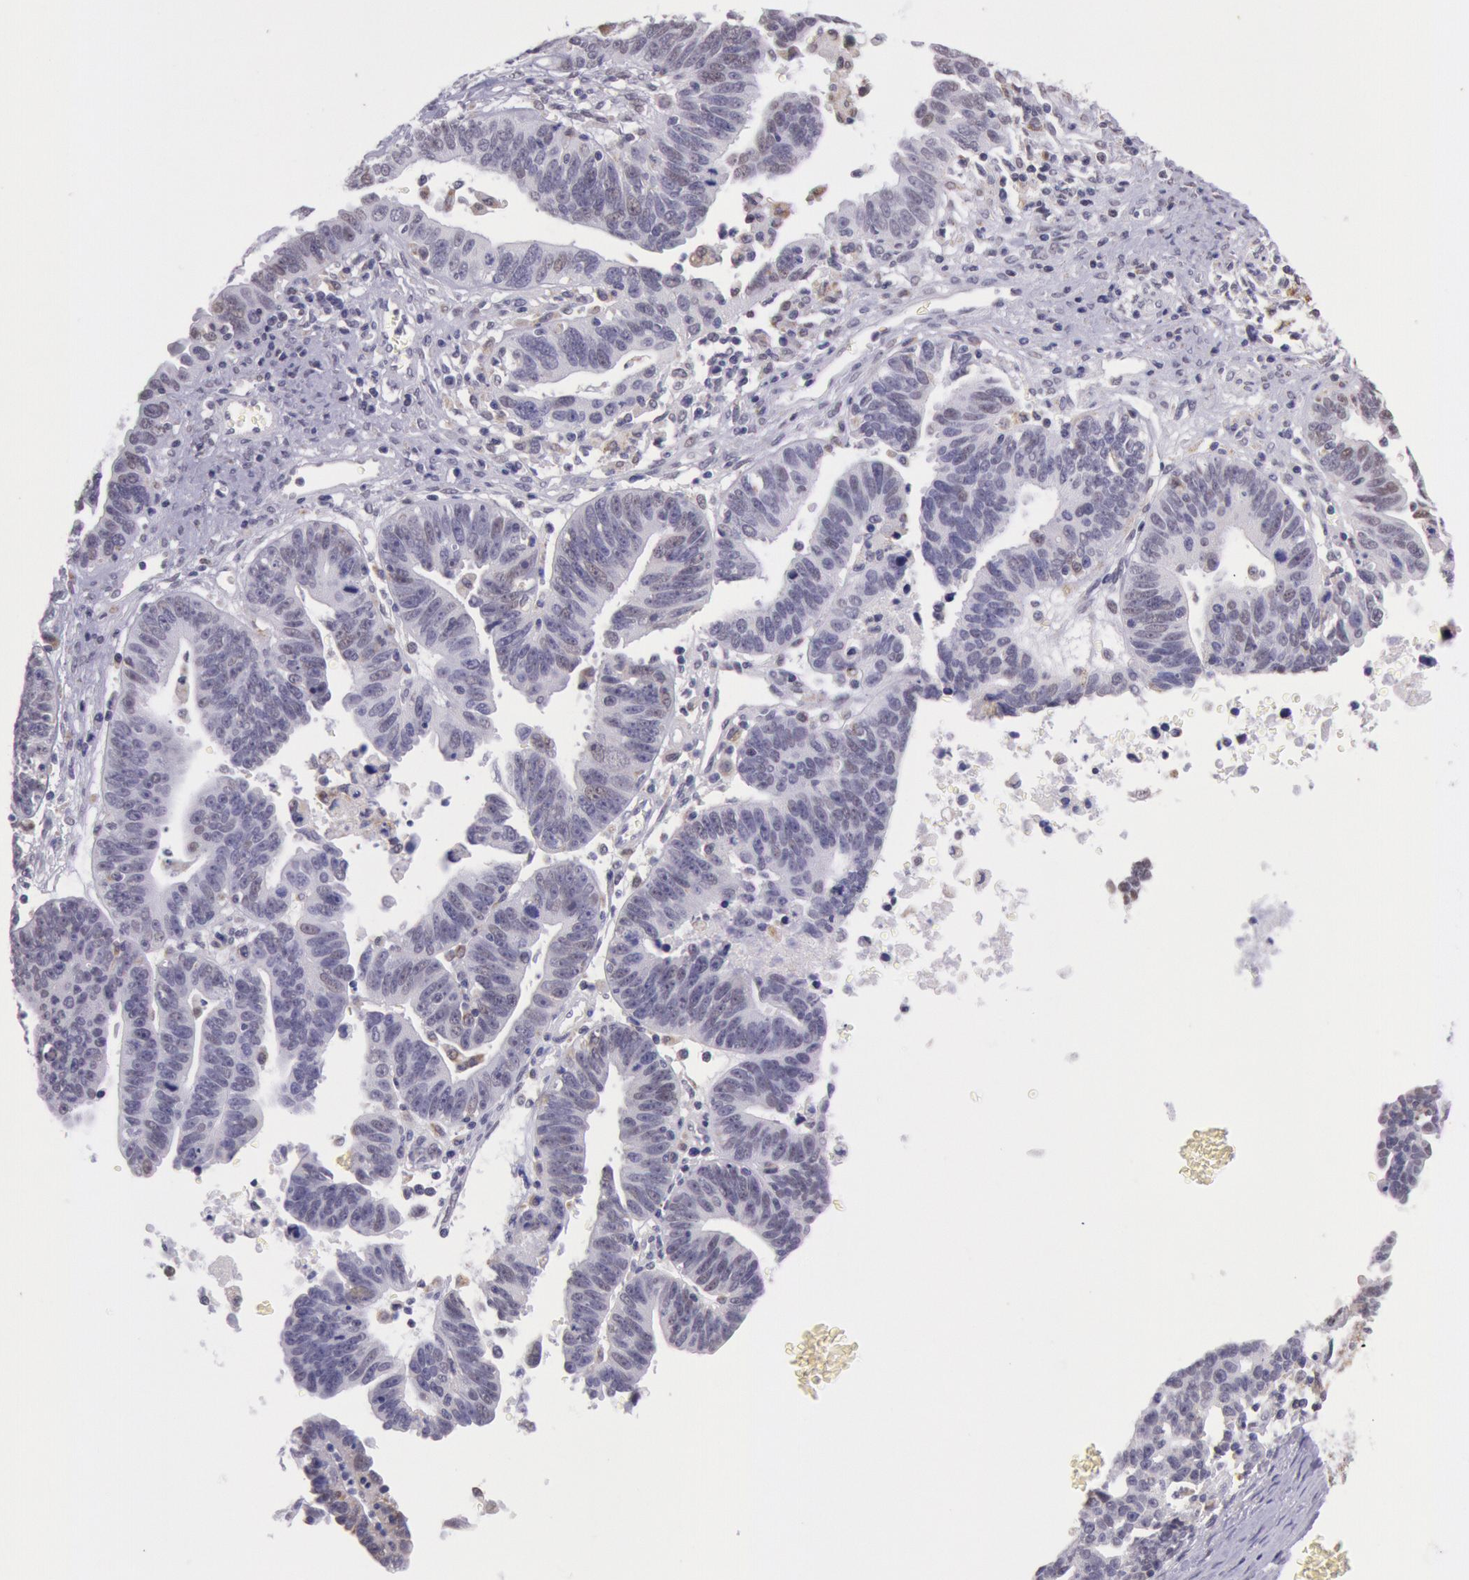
{"staining": {"intensity": "weak", "quantity": "<25%", "location": "cytoplasmic/membranous"}, "tissue": "ovarian cancer", "cell_type": "Tumor cells", "image_type": "cancer", "snomed": [{"axis": "morphology", "description": "Carcinoma, endometroid"}, {"axis": "morphology", "description": "Cystadenocarcinoma, serous, NOS"}, {"axis": "topography", "description": "Ovary"}], "caption": "The micrograph exhibits no significant expression in tumor cells of ovarian cancer.", "gene": "FRMD6", "patient": {"sex": "female", "age": 45}}